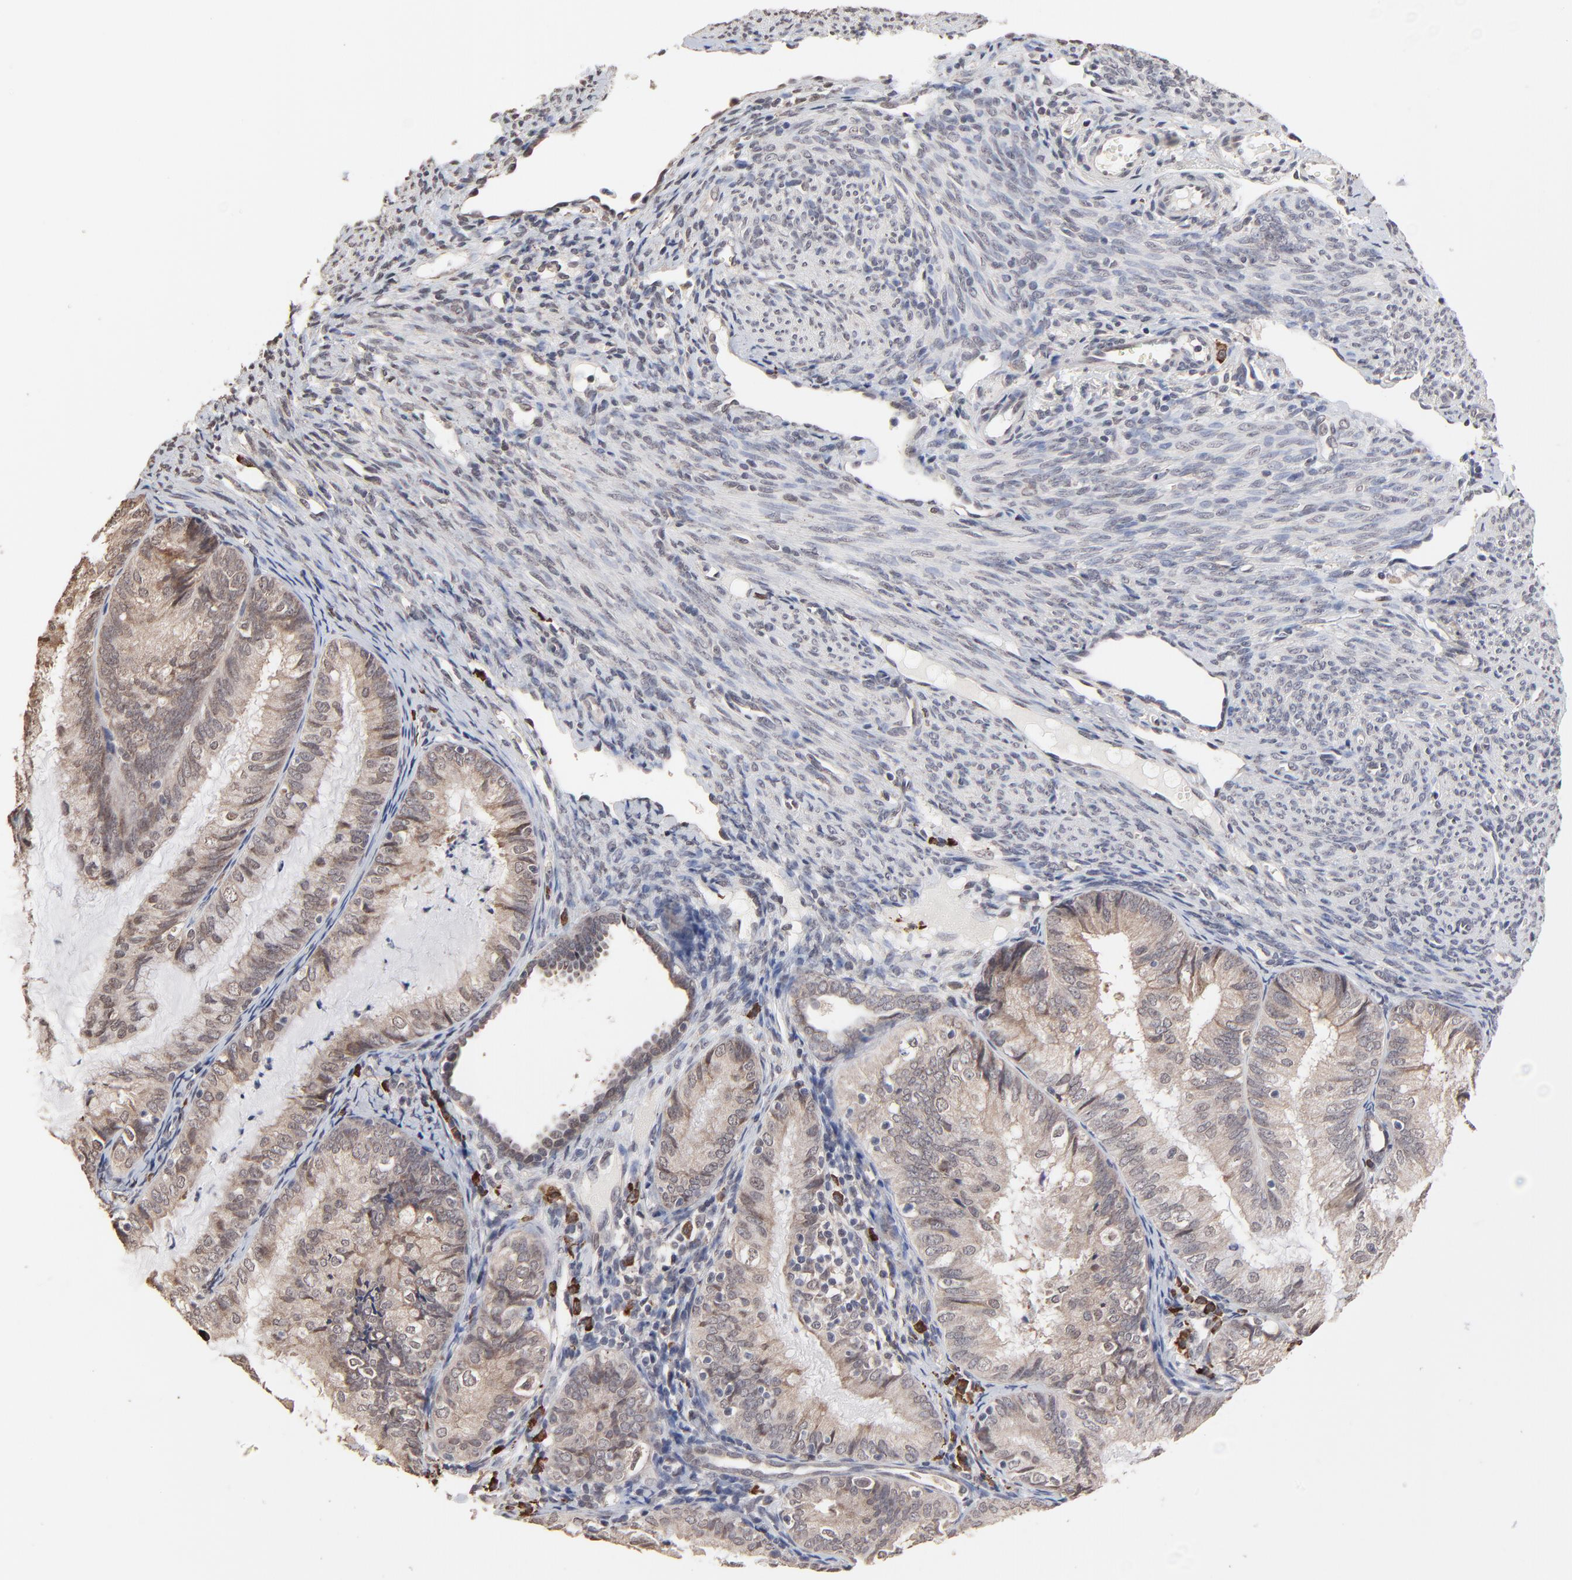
{"staining": {"intensity": "weak", "quantity": ">75%", "location": "cytoplasmic/membranous"}, "tissue": "endometrial cancer", "cell_type": "Tumor cells", "image_type": "cancer", "snomed": [{"axis": "morphology", "description": "Adenocarcinoma, NOS"}, {"axis": "topography", "description": "Endometrium"}], "caption": "Endometrial adenocarcinoma was stained to show a protein in brown. There is low levels of weak cytoplasmic/membranous staining in approximately >75% of tumor cells.", "gene": "CHM", "patient": {"sex": "female", "age": 66}}